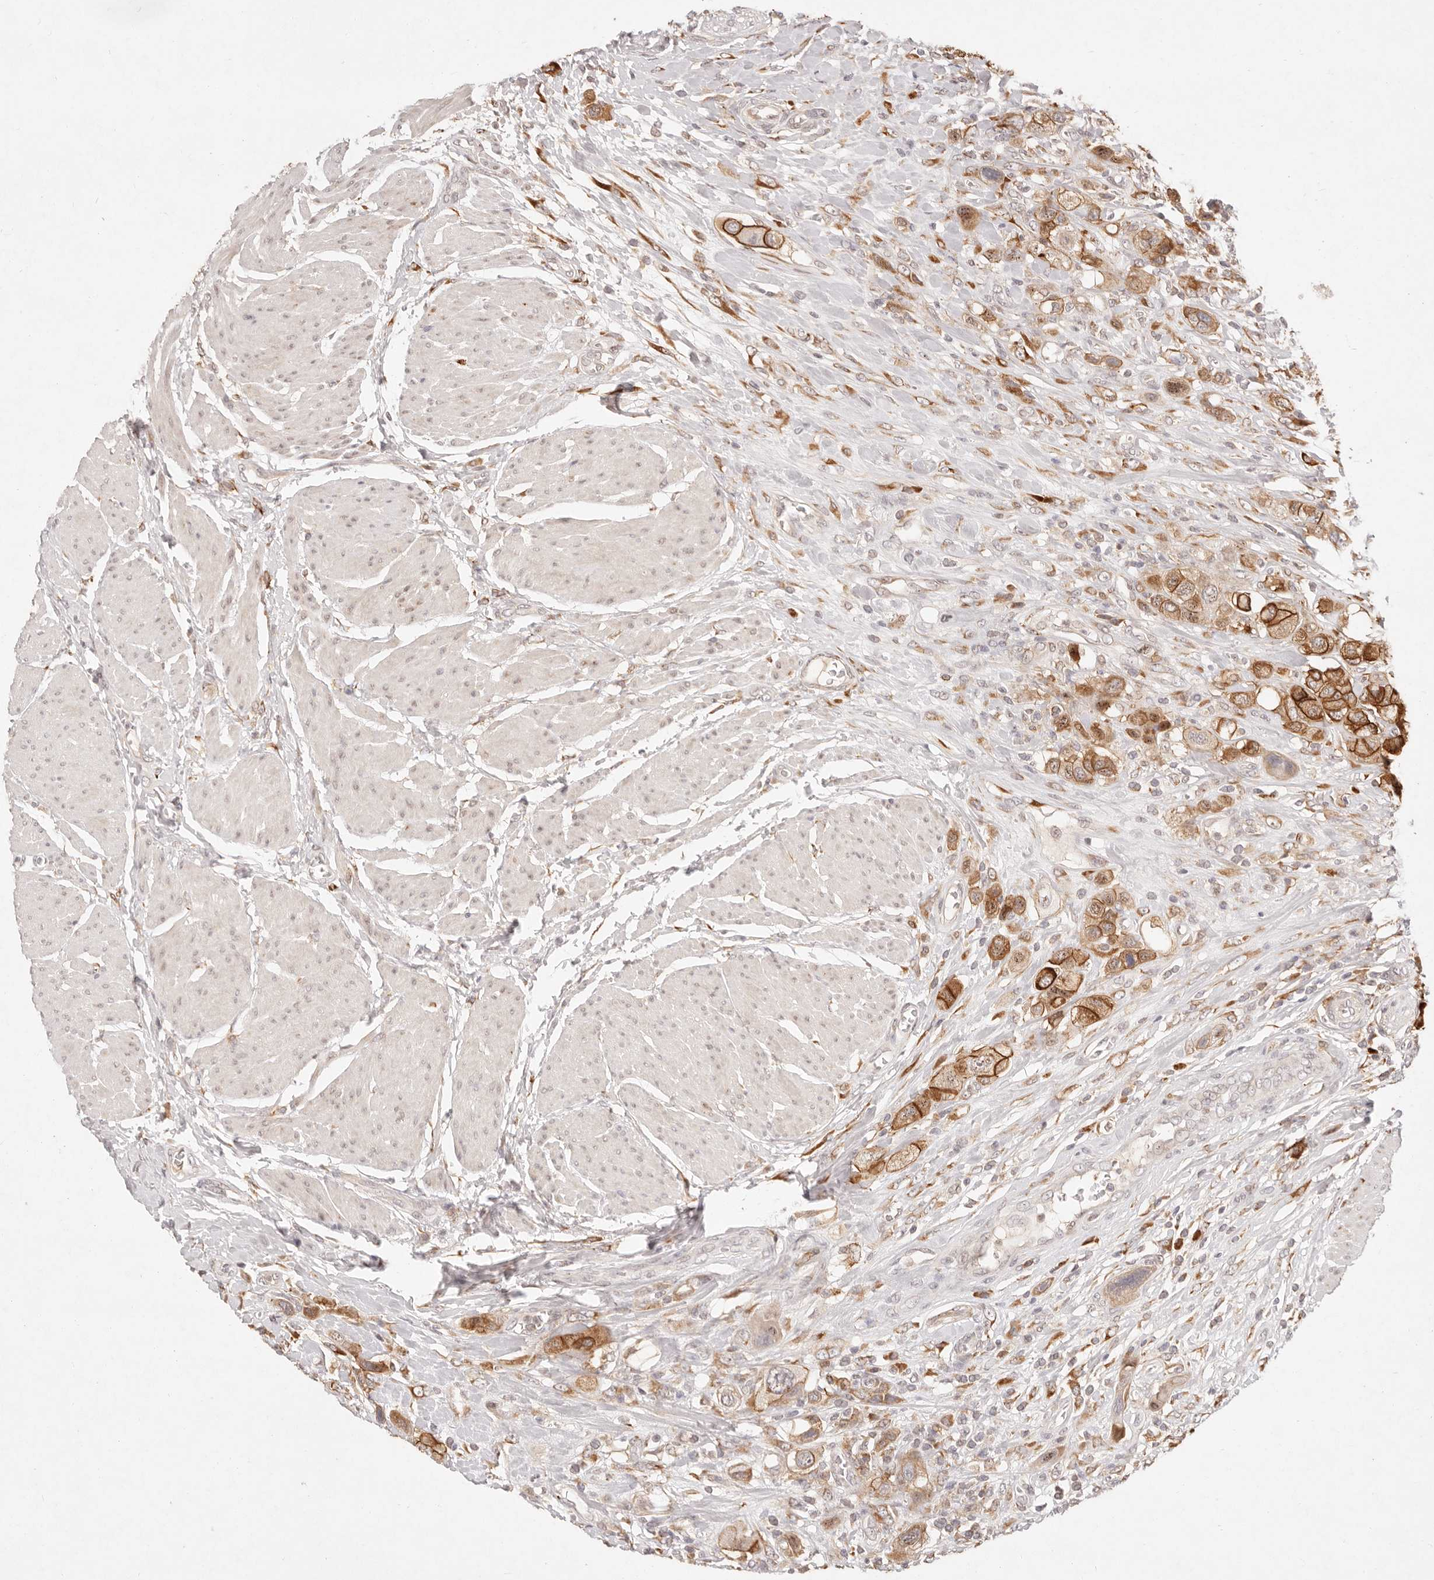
{"staining": {"intensity": "strong", "quantity": ">75%", "location": "cytoplasmic/membranous"}, "tissue": "urothelial cancer", "cell_type": "Tumor cells", "image_type": "cancer", "snomed": [{"axis": "morphology", "description": "Urothelial carcinoma, High grade"}, {"axis": "topography", "description": "Urinary bladder"}], "caption": "This is a histology image of immunohistochemistry (IHC) staining of urothelial carcinoma (high-grade), which shows strong staining in the cytoplasmic/membranous of tumor cells.", "gene": "C1orf127", "patient": {"sex": "male", "age": 50}}